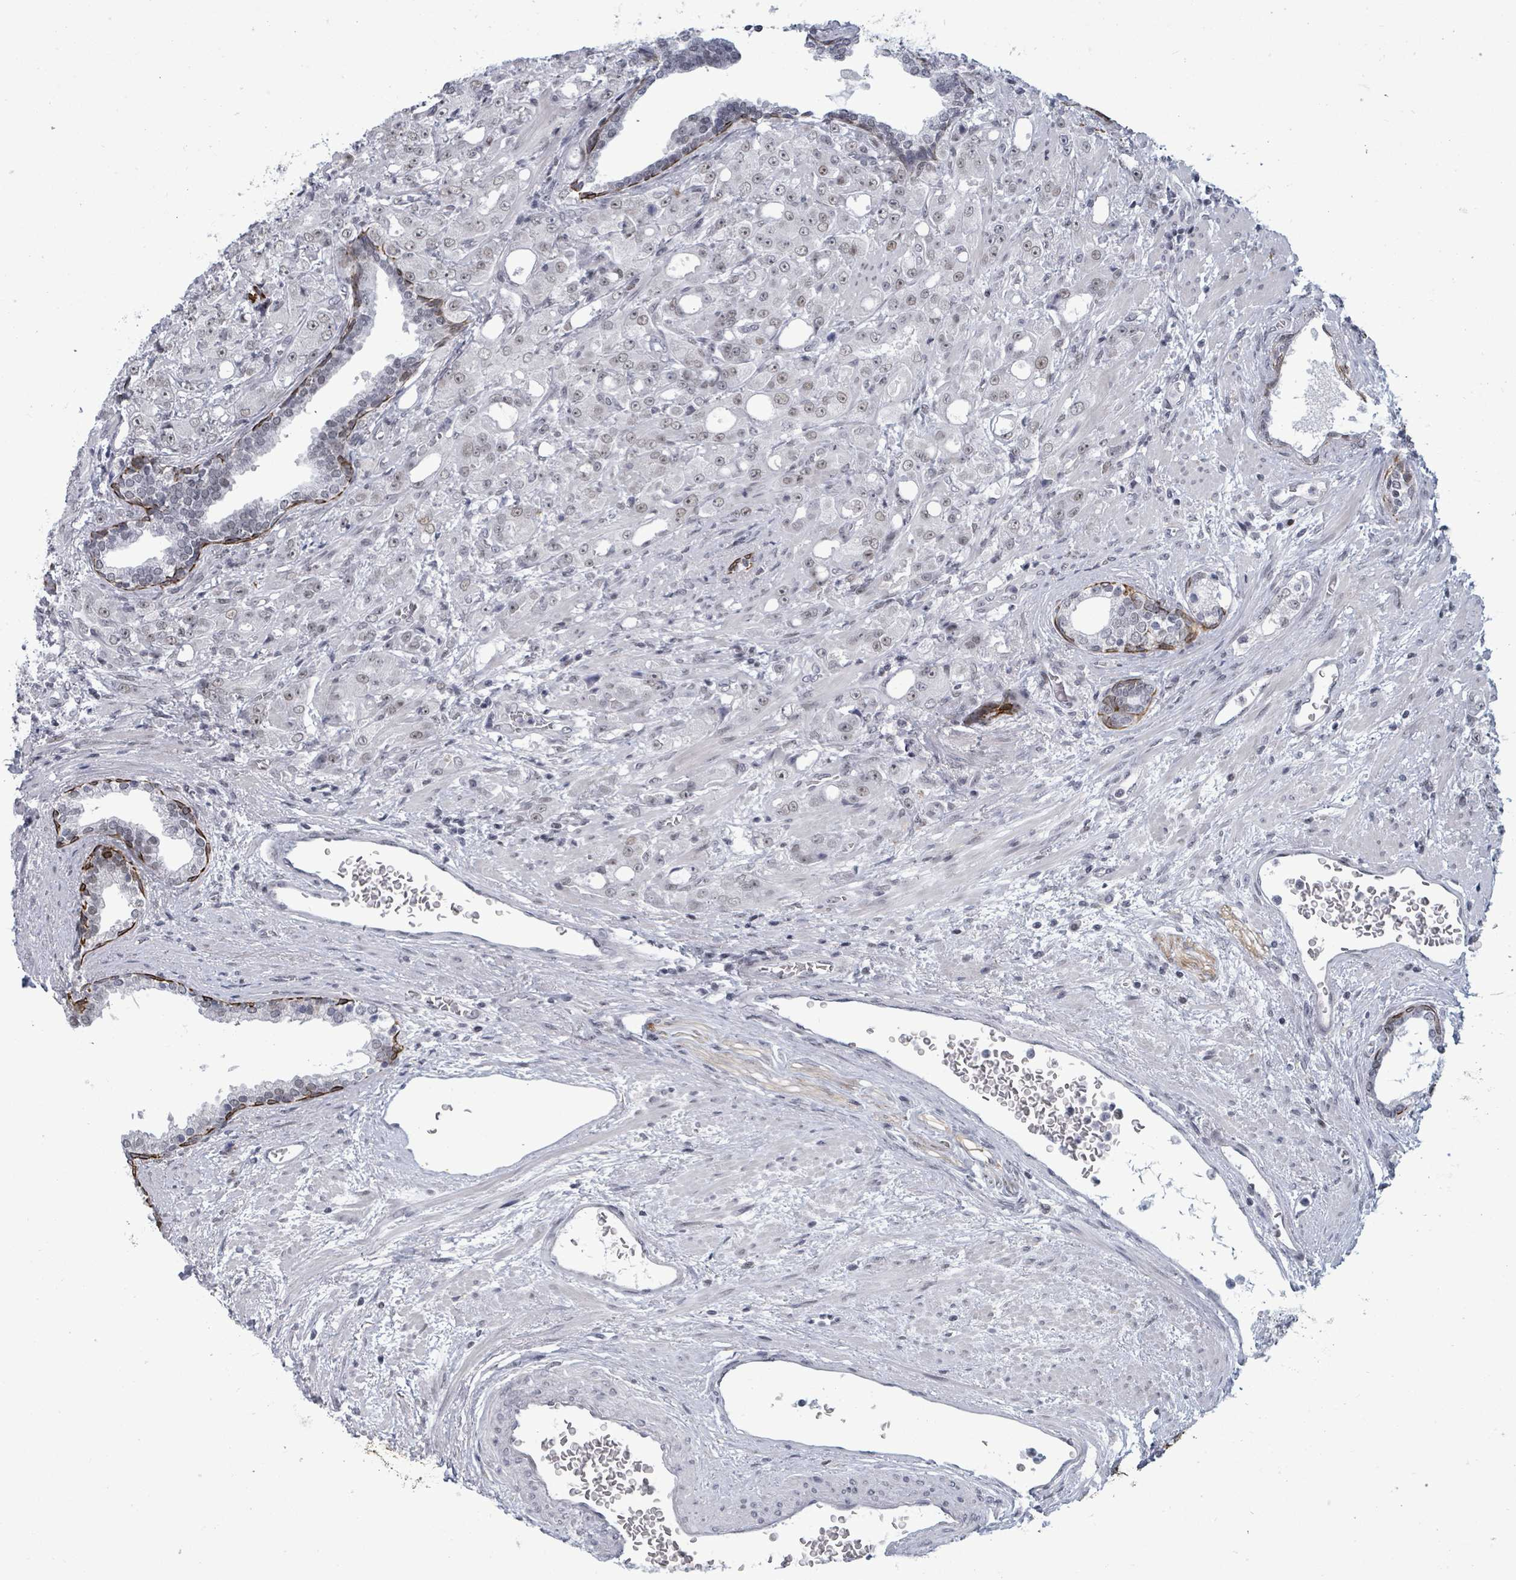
{"staining": {"intensity": "weak", "quantity": "<25%", "location": "nuclear"}, "tissue": "prostate cancer", "cell_type": "Tumor cells", "image_type": "cancer", "snomed": [{"axis": "morphology", "description": "Adenocarcinoma, High grade"}, {"axis": "topography", "description": "Prostate"}], "caption": "Immunohistochemistry micrograph of human prostate cancer (adenocarcinoma (high-grade)) stained for a protein (brown), which shows no positivity in tumor cells.", "gene": "ERCC5", "patient": {"sex": "male", "age": 69}}